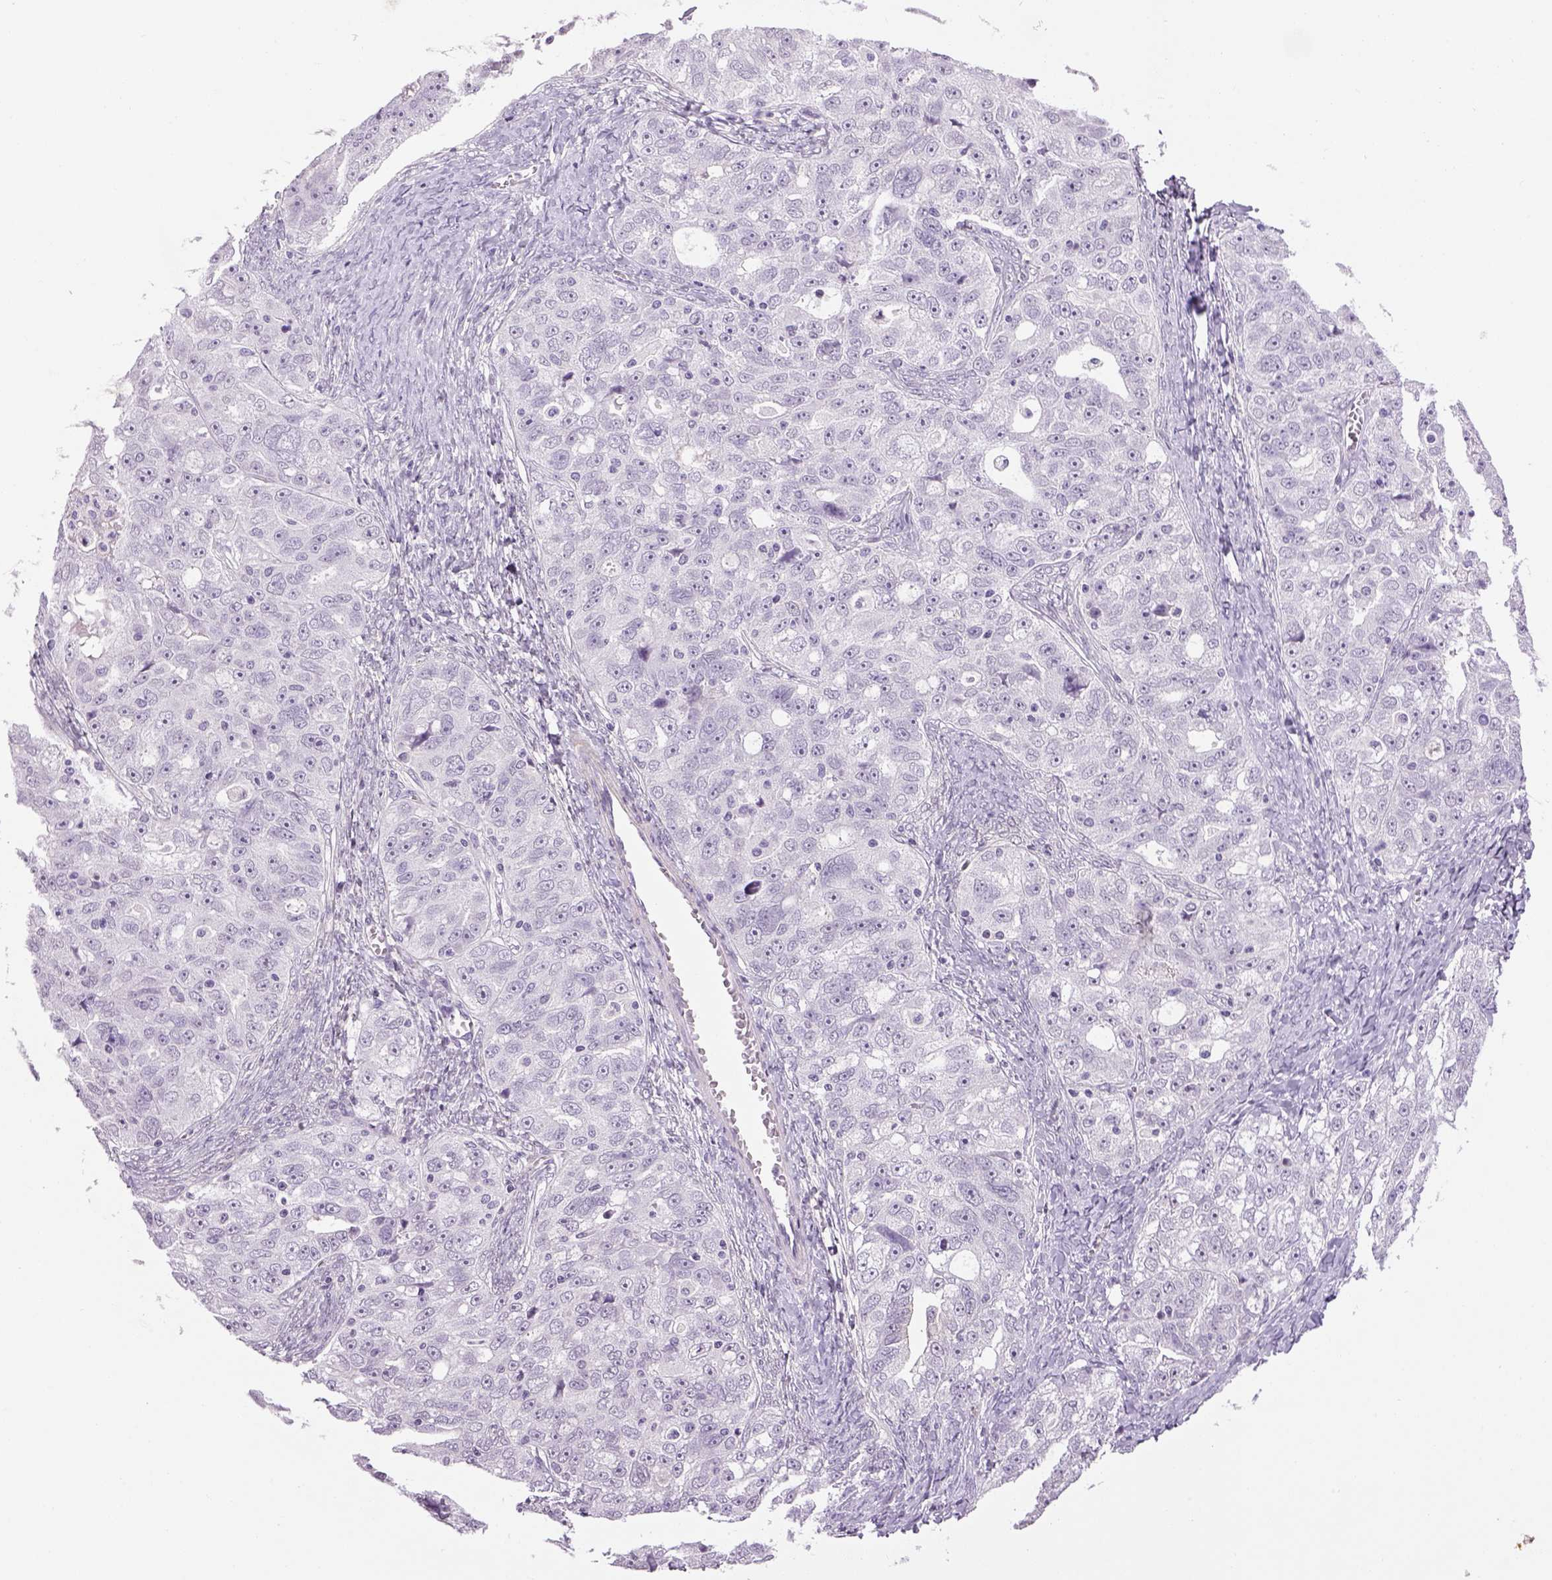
{"staining": {"intensity": "negative", "quantity": "none", "location": "none"}, "tissue": "ovarian cancer", "cell_type": "Tumor cells", "image_type": "cancer", "snomed": [{"axis": "morphology", "description": "Cystadenocarcinoma, serous, NOS"}, {"axis": "topography", "description": "Ovary"}], "caption": "Micrograph shows no protein staining in tumor cells of ovarian cancer tissue. Brightfield microscopy of immunohistochemistry (IHC) stained with DAB (3,3'-diaminobenzidine) (brown) and hematoxylin (blue), captured at high magnification.", "gene": "PRRT1", "patient": {"sex": "female", "age": 51}}